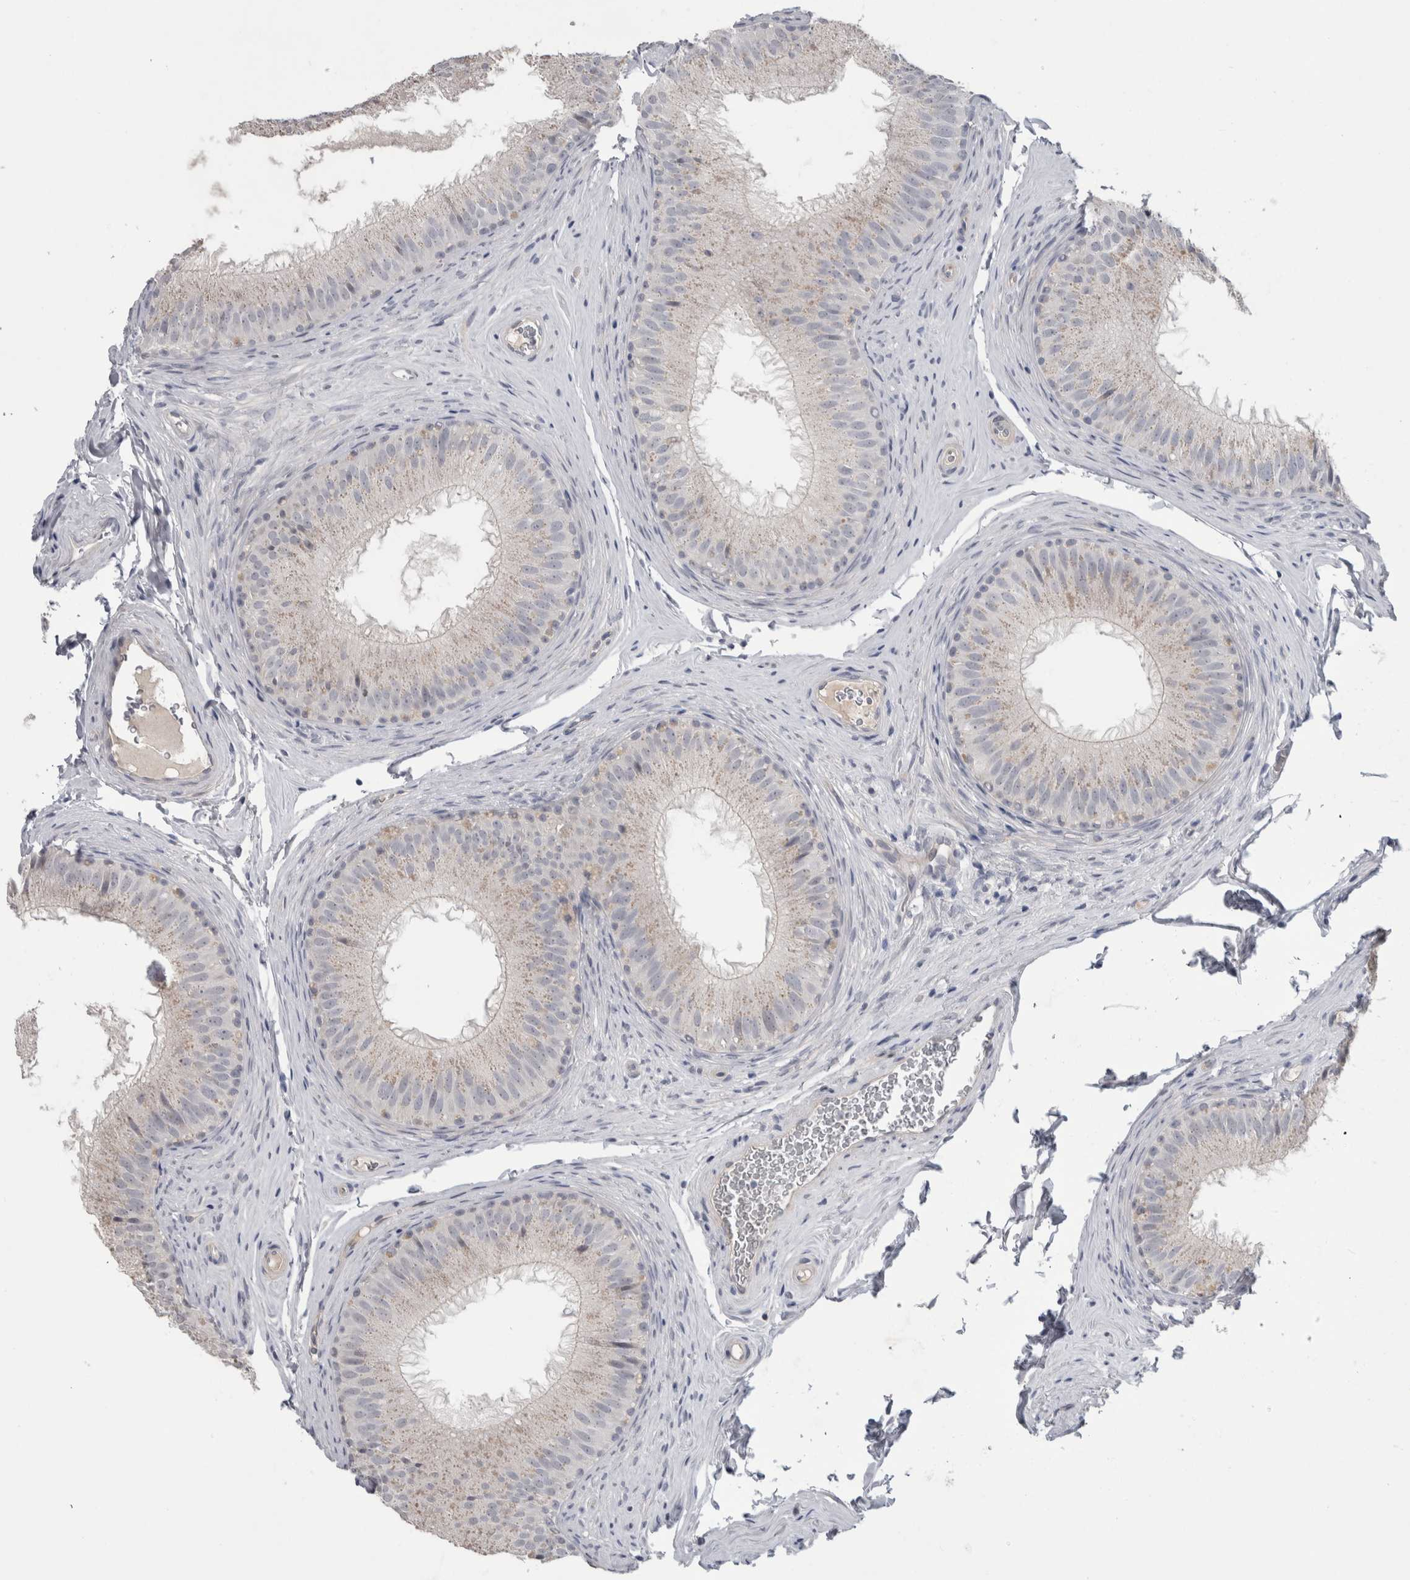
{"staining": {"intensity": "negative", "quantity": "none", "location": "none"}, "tissue": "epididymis", "cell_type": "Glandular cells", "image_type": "normal", "snomed": [{"axis": "morphology", "description": "Normal tissue, NOS"}, {"axis": "topography", "description": "Epididymis"}], "caption": "High magnification brightfield microscopy of unremarkable epididymis stained with DAB (3,3'-diaminobenzidine) (brown) and counterstained with hematoxylin (blue): glandular cells show no significant expression. (Immunohistochemistry (ihc), brightfield microscopy, high magnification).", "gene": "ADAM2", "patient": {"sex": "male", "age": 32}}